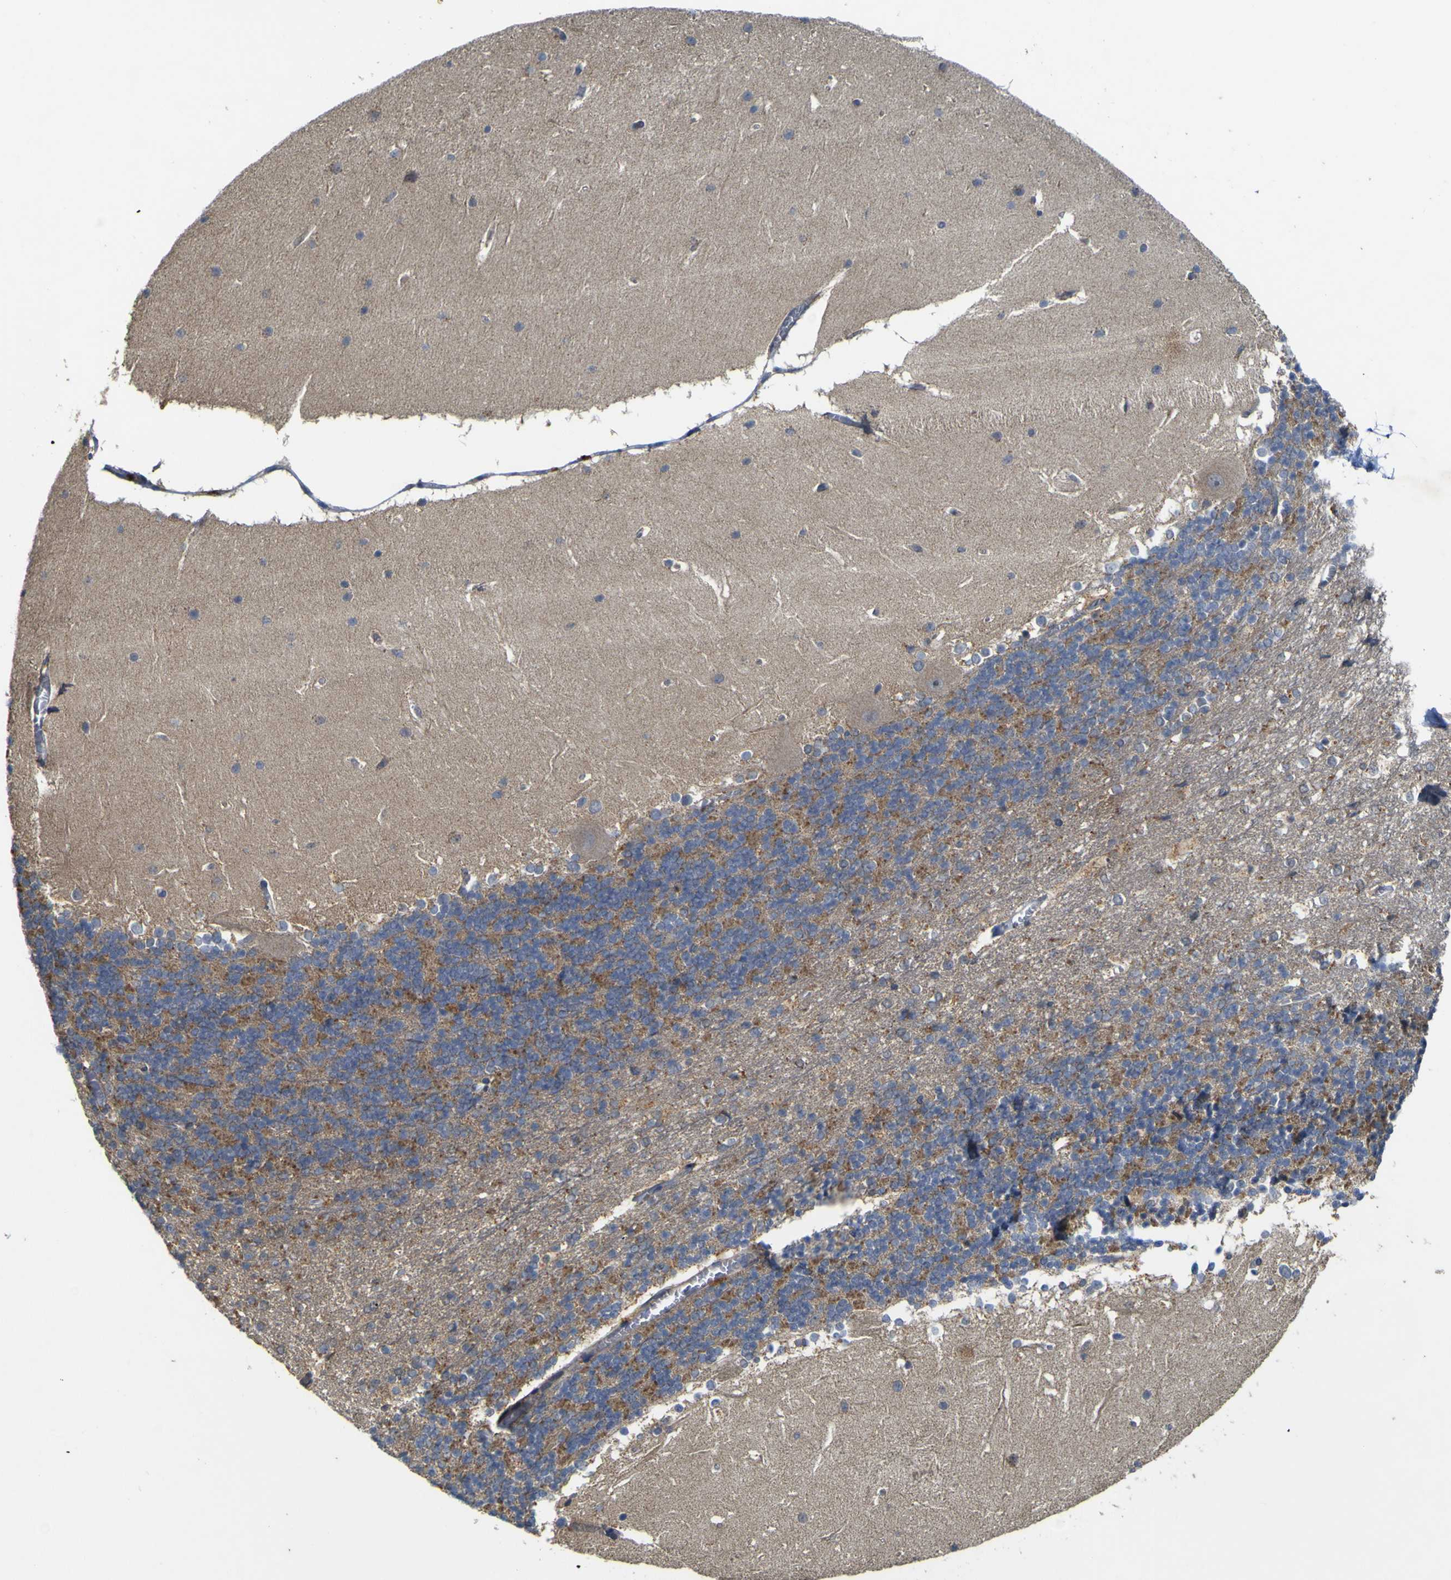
{"staining": {"intensity": "moderate", "quantity": ">75%", "location": "cytoplasmic/membranous"}, "tissue": "cerebellum", "cell_type": "Cells in granular layer", "image_type": "normal", "snomed": [{"axis": "morphology", "description": "Normal tissue, NOS"}, {"axis": "topography", "description": "Cerebellum"}], "caption": "DAB immunohistochemical staining of normal cerebellum reveals moderate cytoplasmic/membranous protein staining in about >75% of cells in granular layer.", "gene": "IRAK2", "patient": {"sex": "female", "age": 19}}